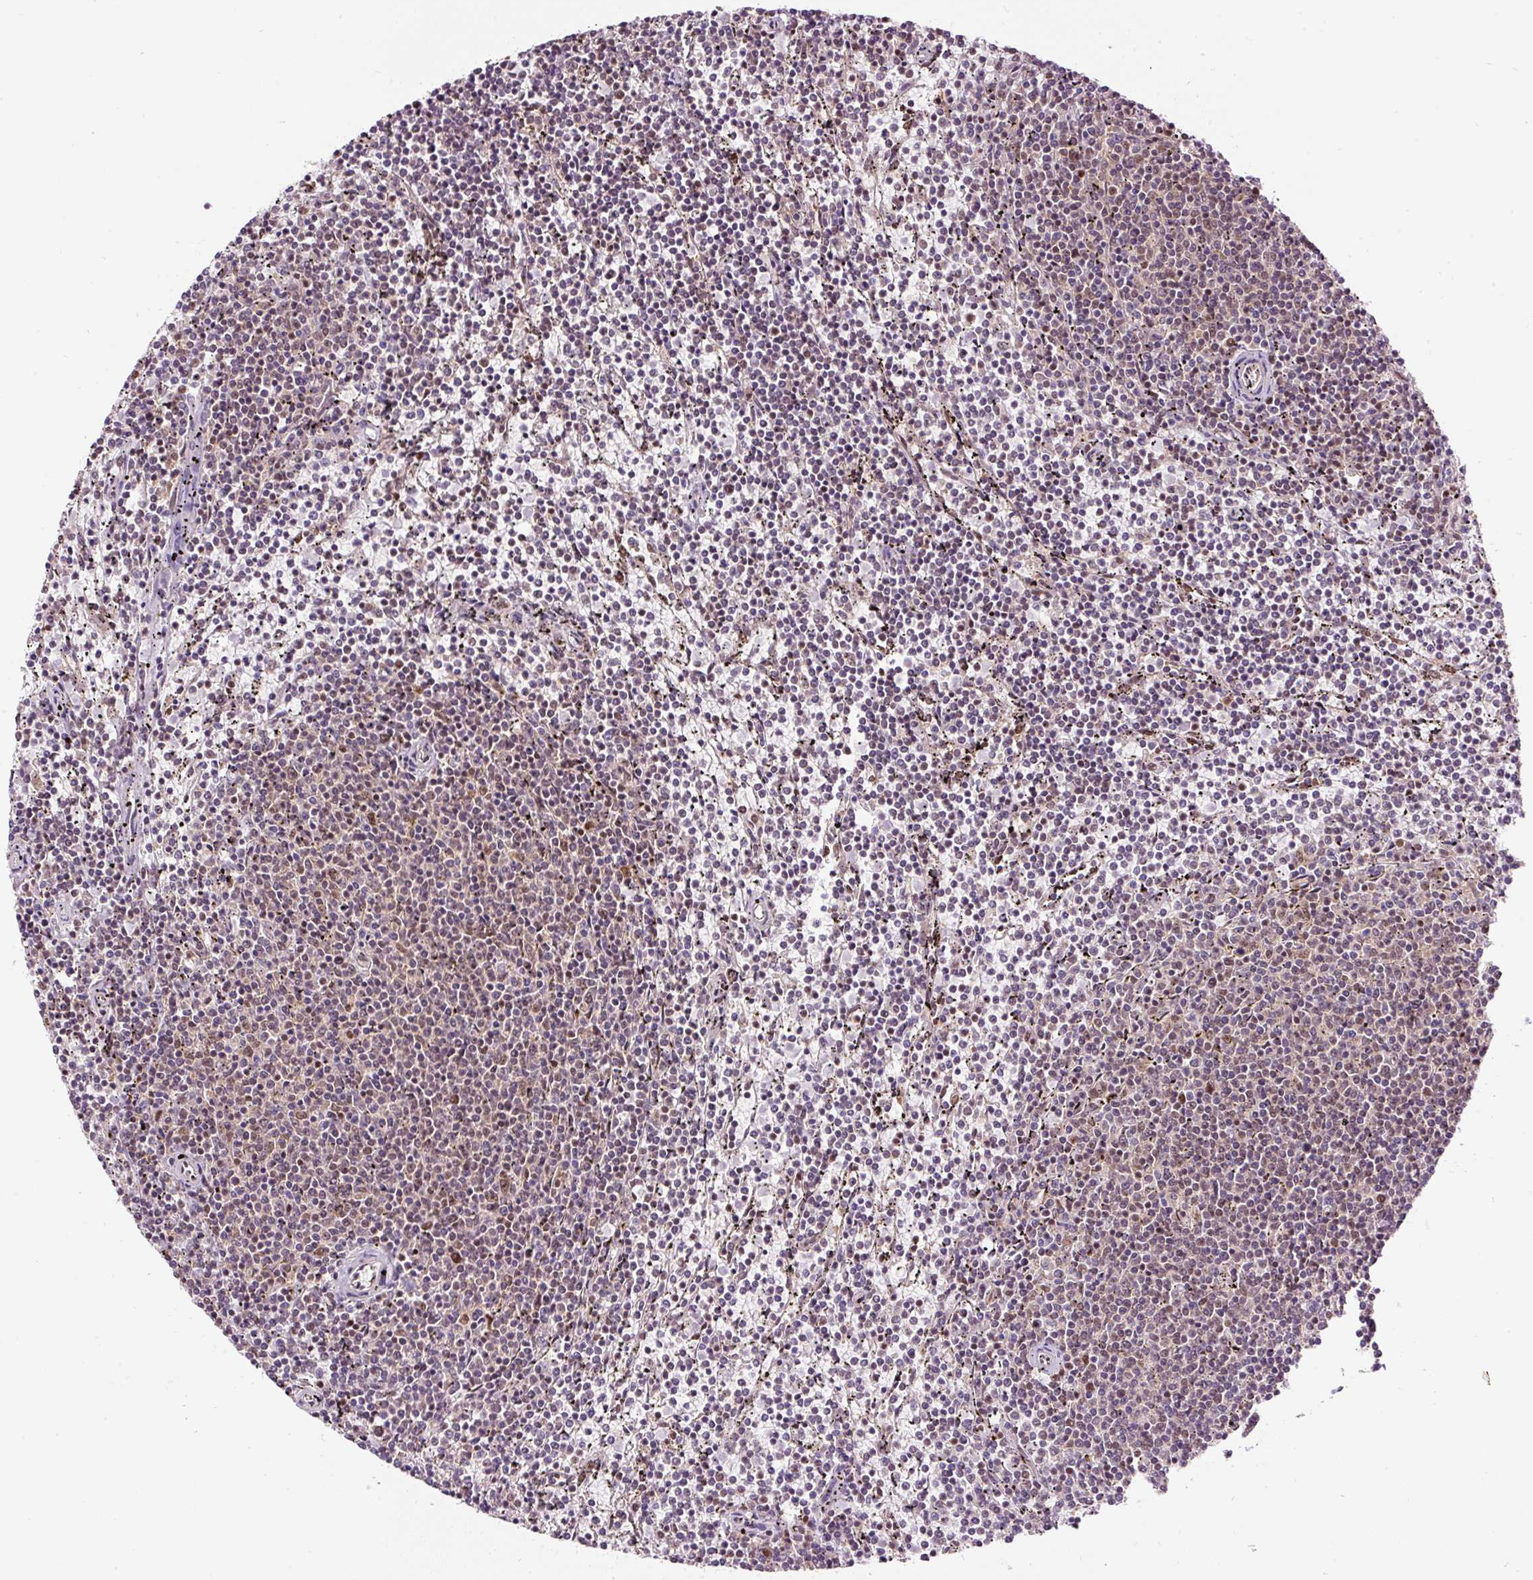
{"staining": {"intensity": "negative", "quantity": "none", "location": "none"}, "tissue": "lymphoma", "cell_type": "Tumor cells", "image_type": "cancer", "snomed": [{"axis": "morphology", "description": "Malignant lymphoma, non-Hodgkin's type, Low grade"}, {"axis": "topography", "description": "Spleen"}], "caption": "This is a micrograph of immunohistochemistry (IHC) staining of lymphoma, which shows no positivity in tumor cells.", "gene": "HNRNPC", "patient": {"sex": "female", "age": 50}}